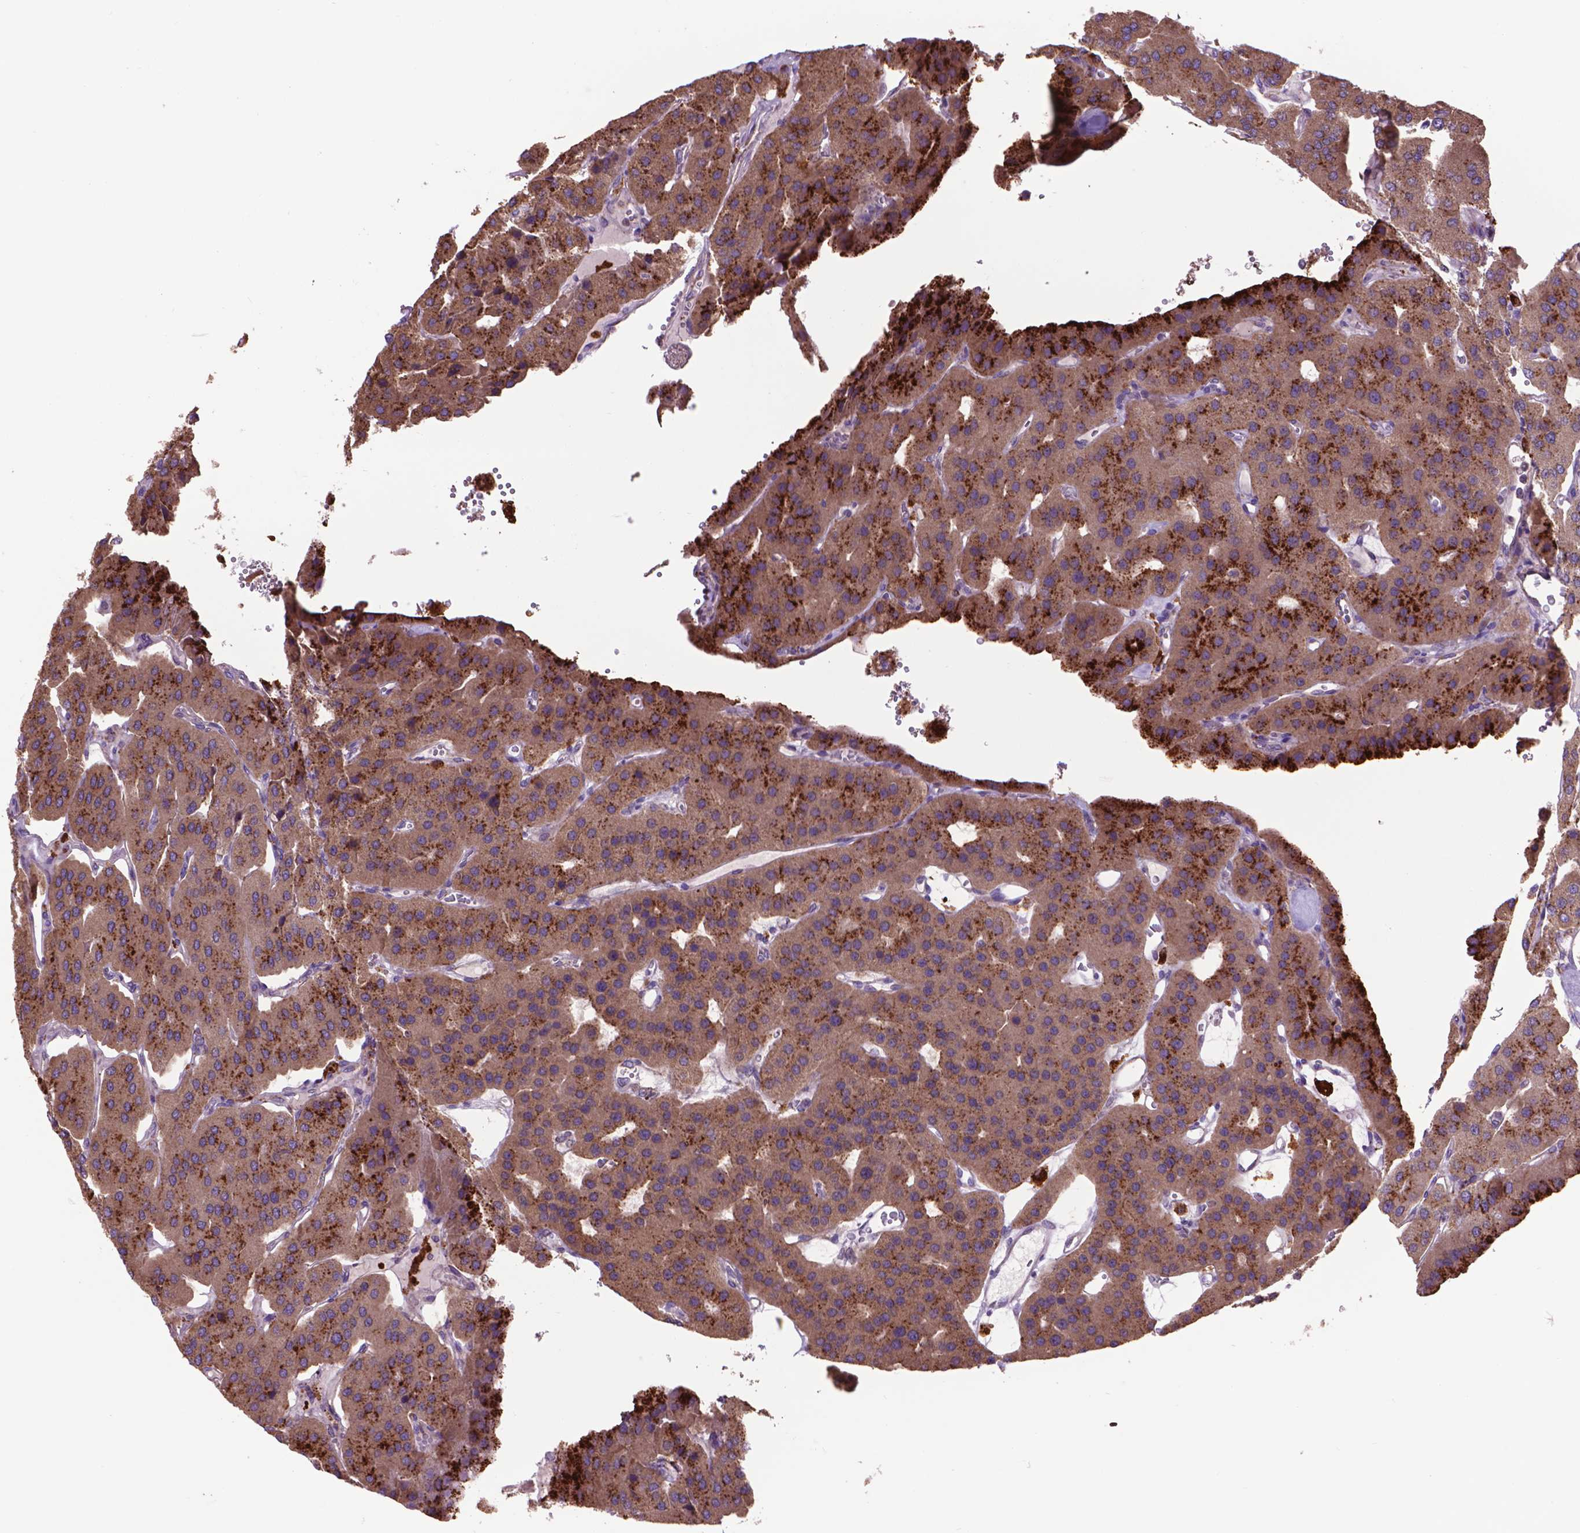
{"staining": {"intensity": "strong", "quantity": ">75%", "location": "cytoplasmic/membranous"}, "tissue": "parathyroid gland", "cell_type": "Glandular cells", "image_type": "normal", "snomed": [{"axis": "morphology", "description": "Normal tissue, NOS"}, {"axis": "morphology", "description": "Adenoma, NOS"}, {"axis": "topography", "description": "Parathyroid gland"}], "caption": "Protein expression analysis of benign parathyroid gland displays strong cytoplasmic/membranous positivity in about >75% of glandular cells.", "gene": "GLB1", "patient": {"sex": "female", "age": 86}}